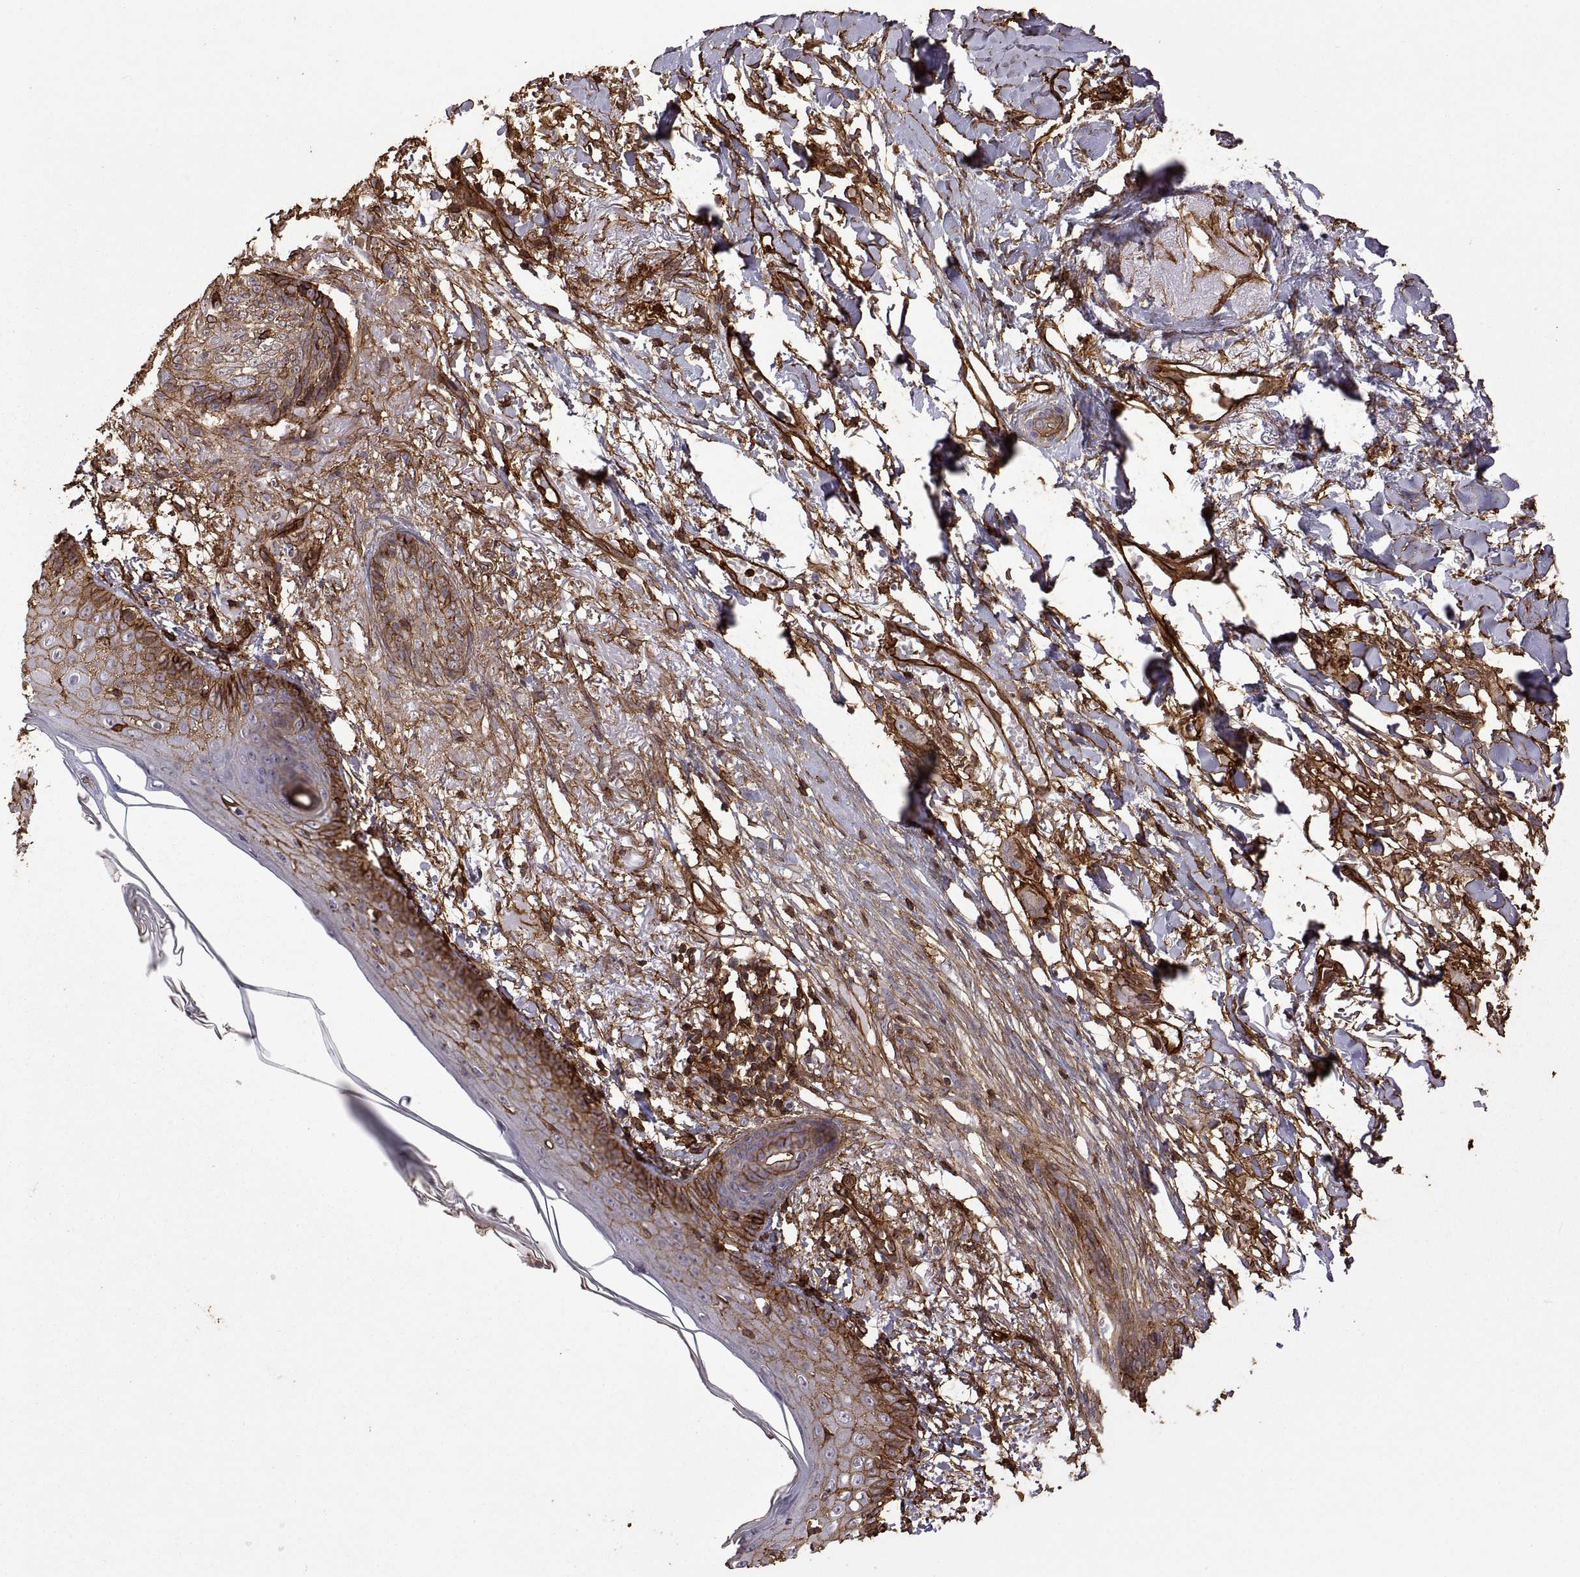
{"staining": {"intensity": "strong", "quantity": "25%-75%", "location": "cytoplasmic/membranous"}, "tissue": "skin cancer", "cell_type": "Tumor cells", "image_type": "cancer", "snomed": [{"axis": "morphology", "description": "Normal tissue, NOS"}, {"axis": "morphology", "description": "Basal cell carcinoma"}, {"axis": "topography", "description": "Skin"}], "caption": "High-magnification brightfield microscopy of basal cell carcinoma (skin) stained with DAB (3,3'-diaminobenzidine) (brown) and counterstained with hematoxylin (blue). tumor cells exhibit strong cytoplasmic/membranous expression is appreciated in about25%-75% of cells.", "gene": "S100A10", "patient": {"sex": "male", "age": 84}}